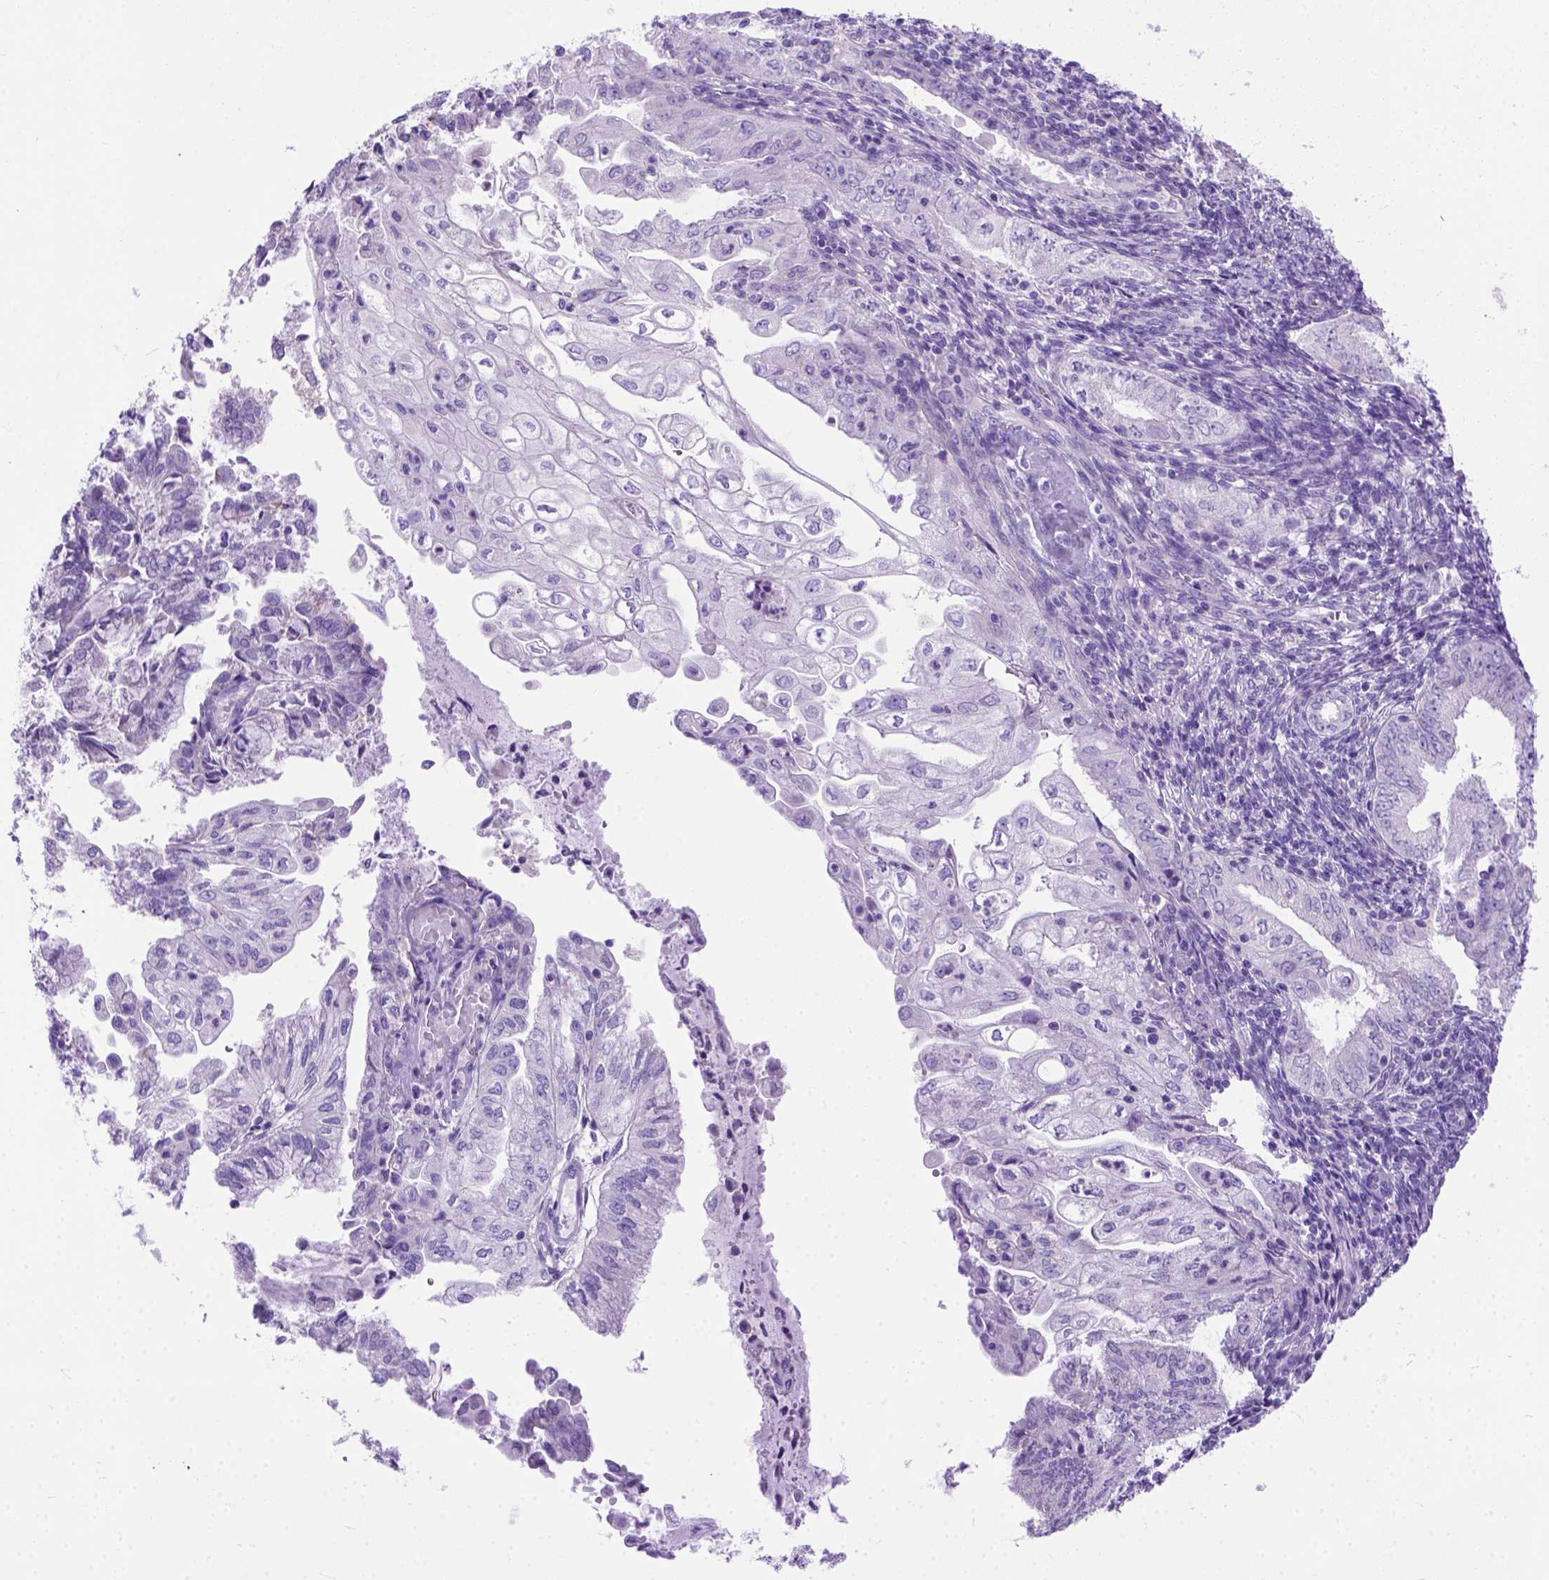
{"staining": {"intensity": "negative", "quantity": "none", "location": "none"}, "tissue": "endometrial cancer", "cell_type": "Tumor cells", "image_type": "cancer", "snomed": [{"axis": "morphology", "description": "Adenocarcinoma, NOS"}, {"axis": "topography", "description": "Endometrium"}], "caption": "The photomicrograph exhibits no staining of tumor cells in endometrial cancer (adenocarcinoma).", "gene": "ODAD3", "patient": {"sex": "female", "age": 55}}